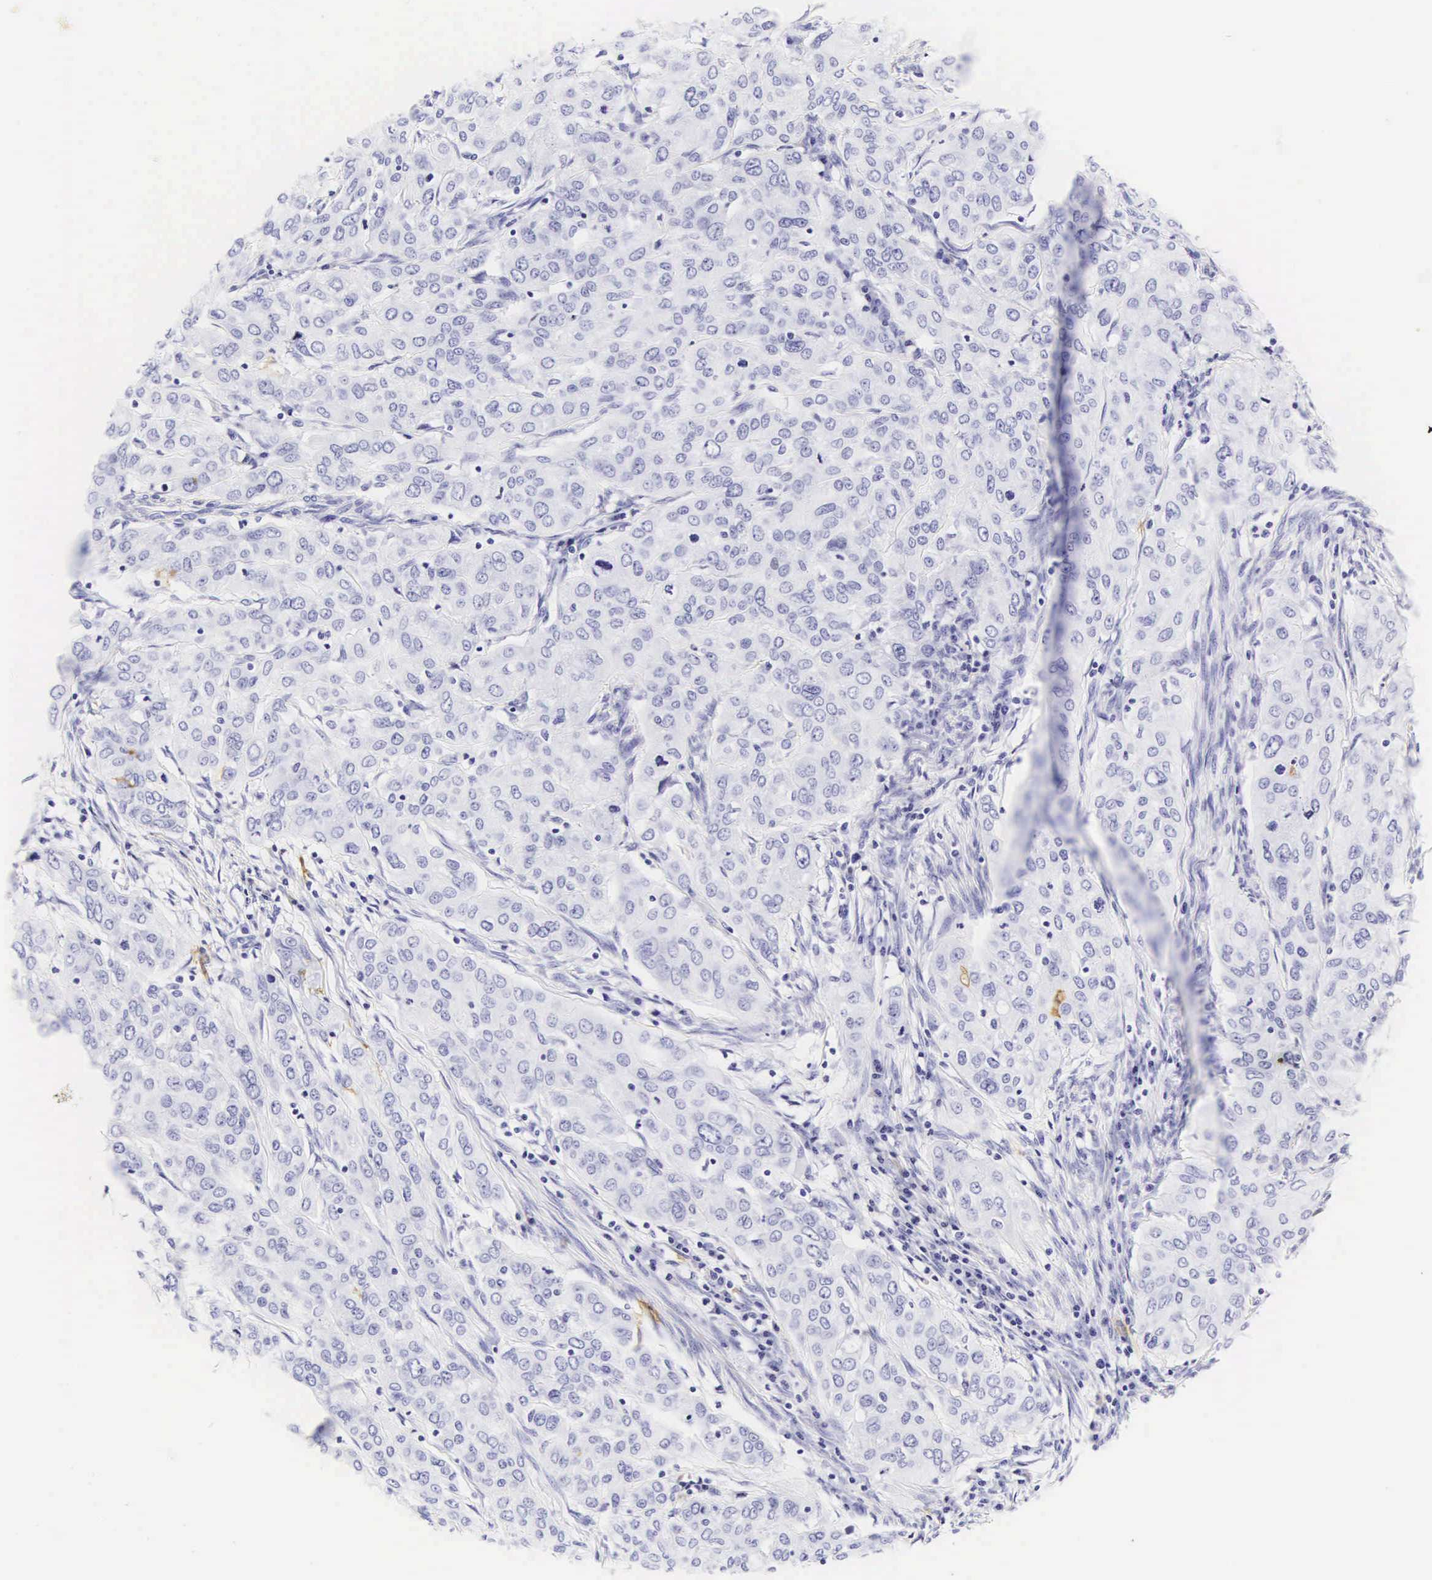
{"staining": {"intensity": "negative", "quantity": "none", "location": "none"}, "tissue": "cervical cancer", "cell_type": "Tumor cells", "image_type": "cancer", "snomed": [{"axis": "morphology", "description": "Squamous cell carcinoma, NOS"}, {"axis": "topography", "description": "Cervix"}], "caption": "This is an immunohistochemistry (IHC) micrograph of cervical squamous cell carcinoma. There is no positivity in tumor cells.", "gene": "CD1A", "patient": {"sex": "female", "age": 38}}